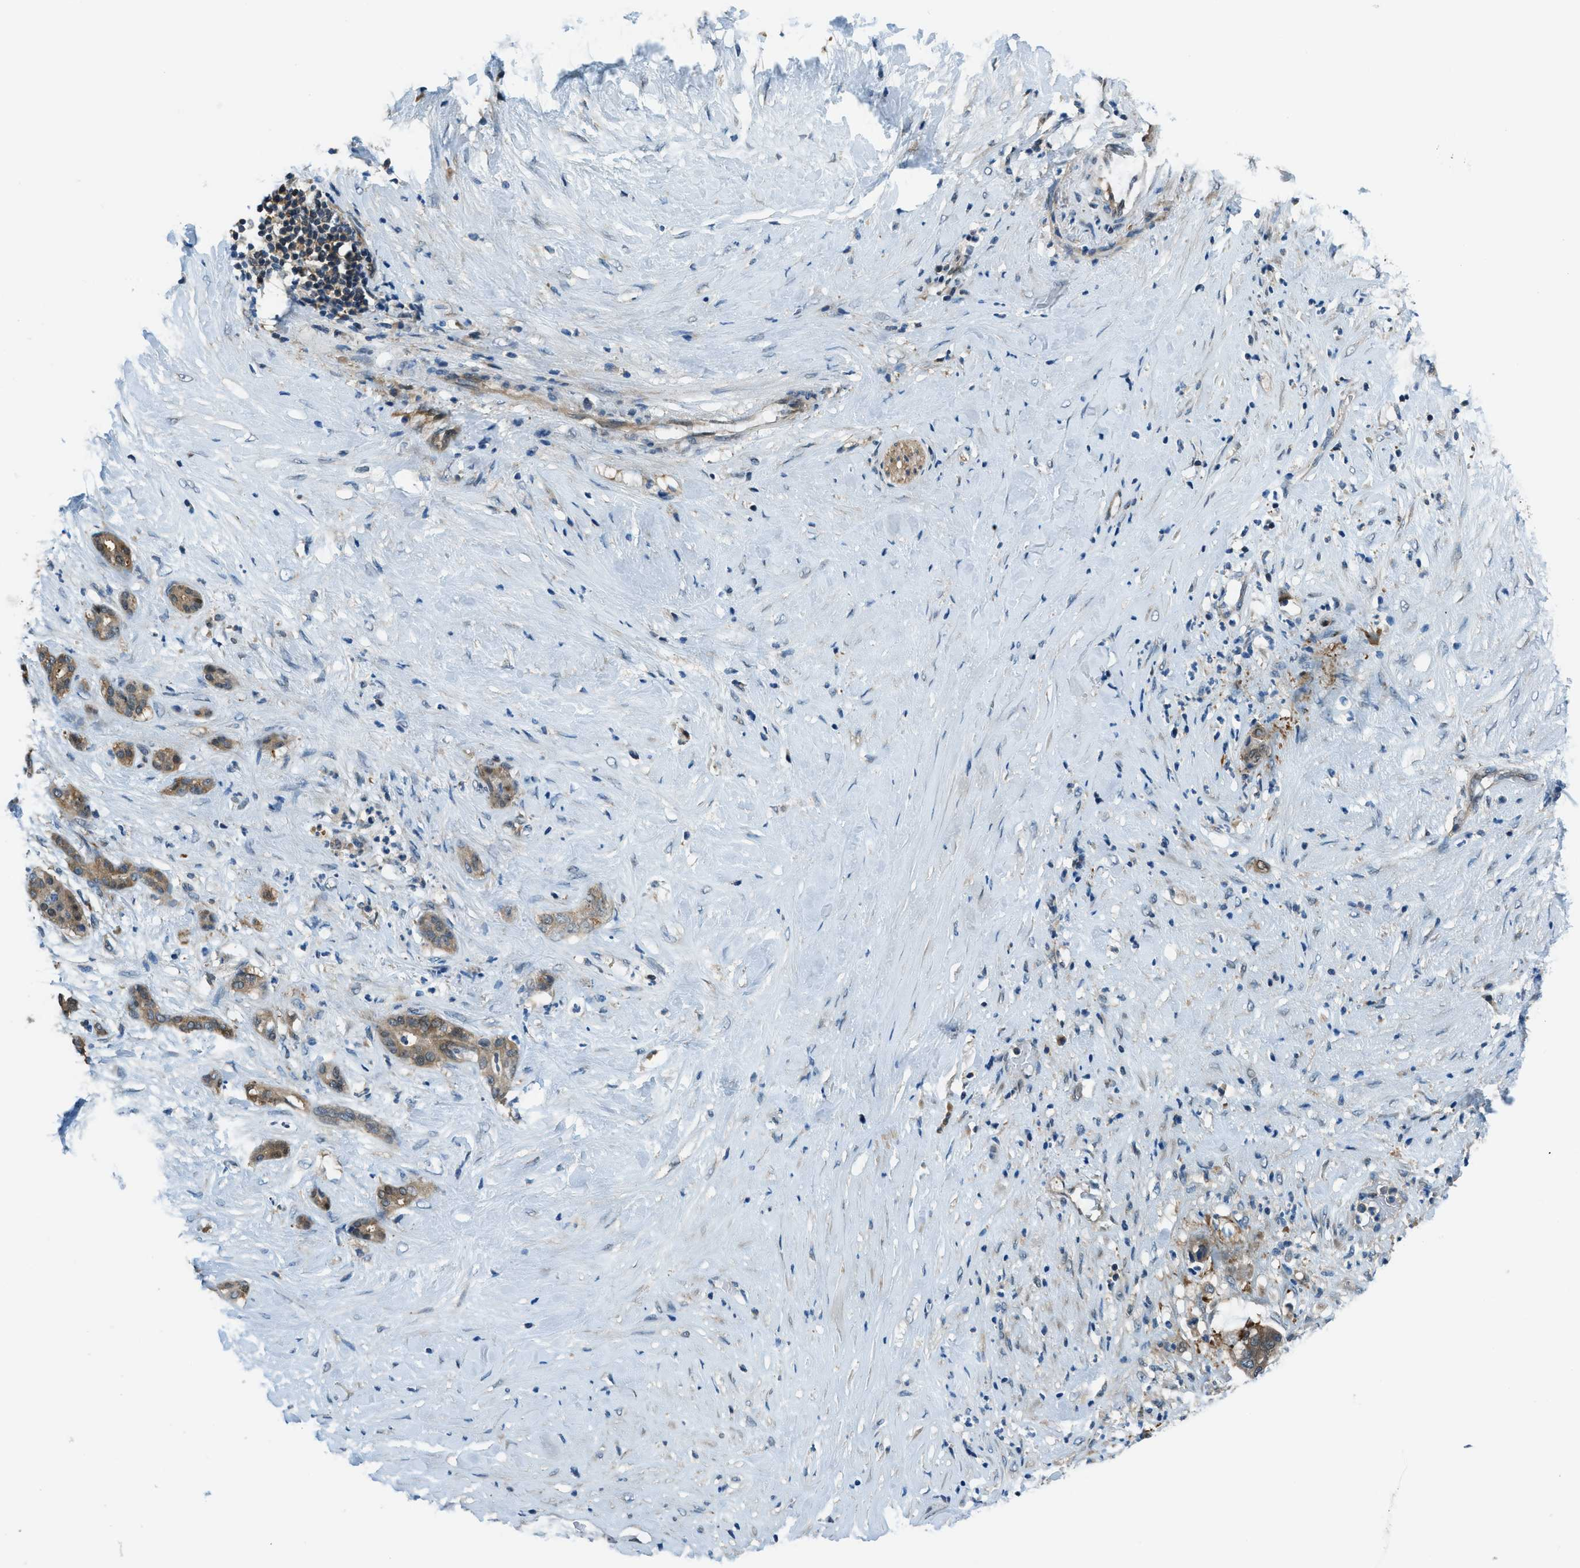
{"staining": {"intensity": "moderate", "quantity": ">75%", "location": "cytoplasmic/membranous"}, "tissue": "pancreatic cancer", "cell_type": "Tumor cells", "image_type": "cancer", "snomed": [{"axis": "morphology", "description": "Adenocarcinoma, NOS"}, {"axis": "topography", "description": "Pancreas"}], "caption": "Protein expression by IHC displays moderate cytoplasmic/membranous staining in approximately >75% of tumor cells in pancreatic adenocarcinoma. (brown staining indicates protein expression, while blue staining denotes nuclei).", "gene": "HEBP2", "patient": {"sex": "male", "age": 41}}